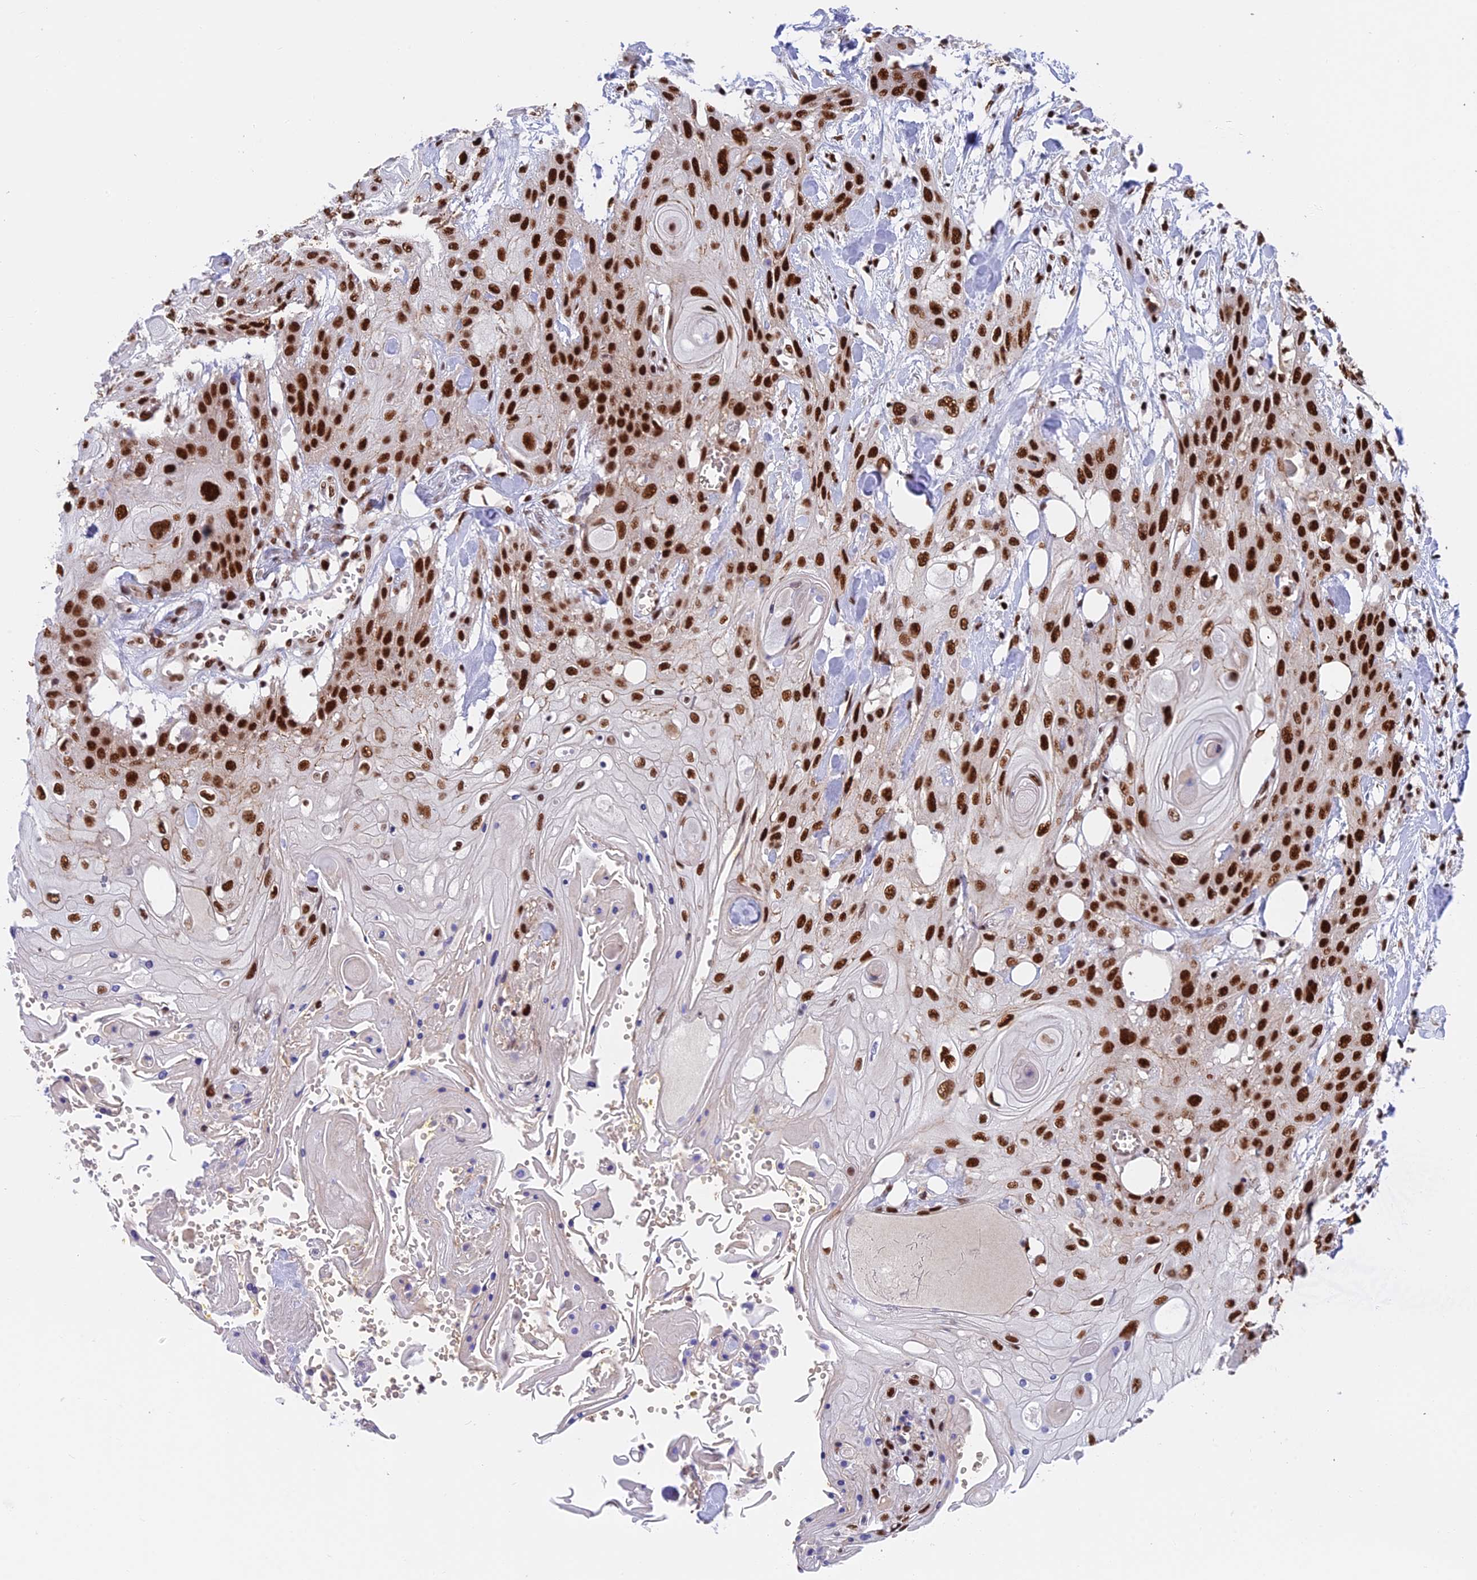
{"staining": {"intensity": "strong", "quantity": ">75%", "location": "nuclear"}, "tissue": "head and neck cancer", "cell_type": "Tumor cells", "image_type": "cancer", "snomed": [{"axis": "morphology", "description": "Squamous cell carcinoma, NOS"}, {"axis": "topography", "description": "Head-Neck"}], "caption": "Immunohistochemical staining of human head and neck squamous cell carcinoma displays high levels of strong nuclear expression in approximately >75% of tumor cells.", "gene": "EEF1AKMT3", "patient": {"sex": "female", "age": 43}}